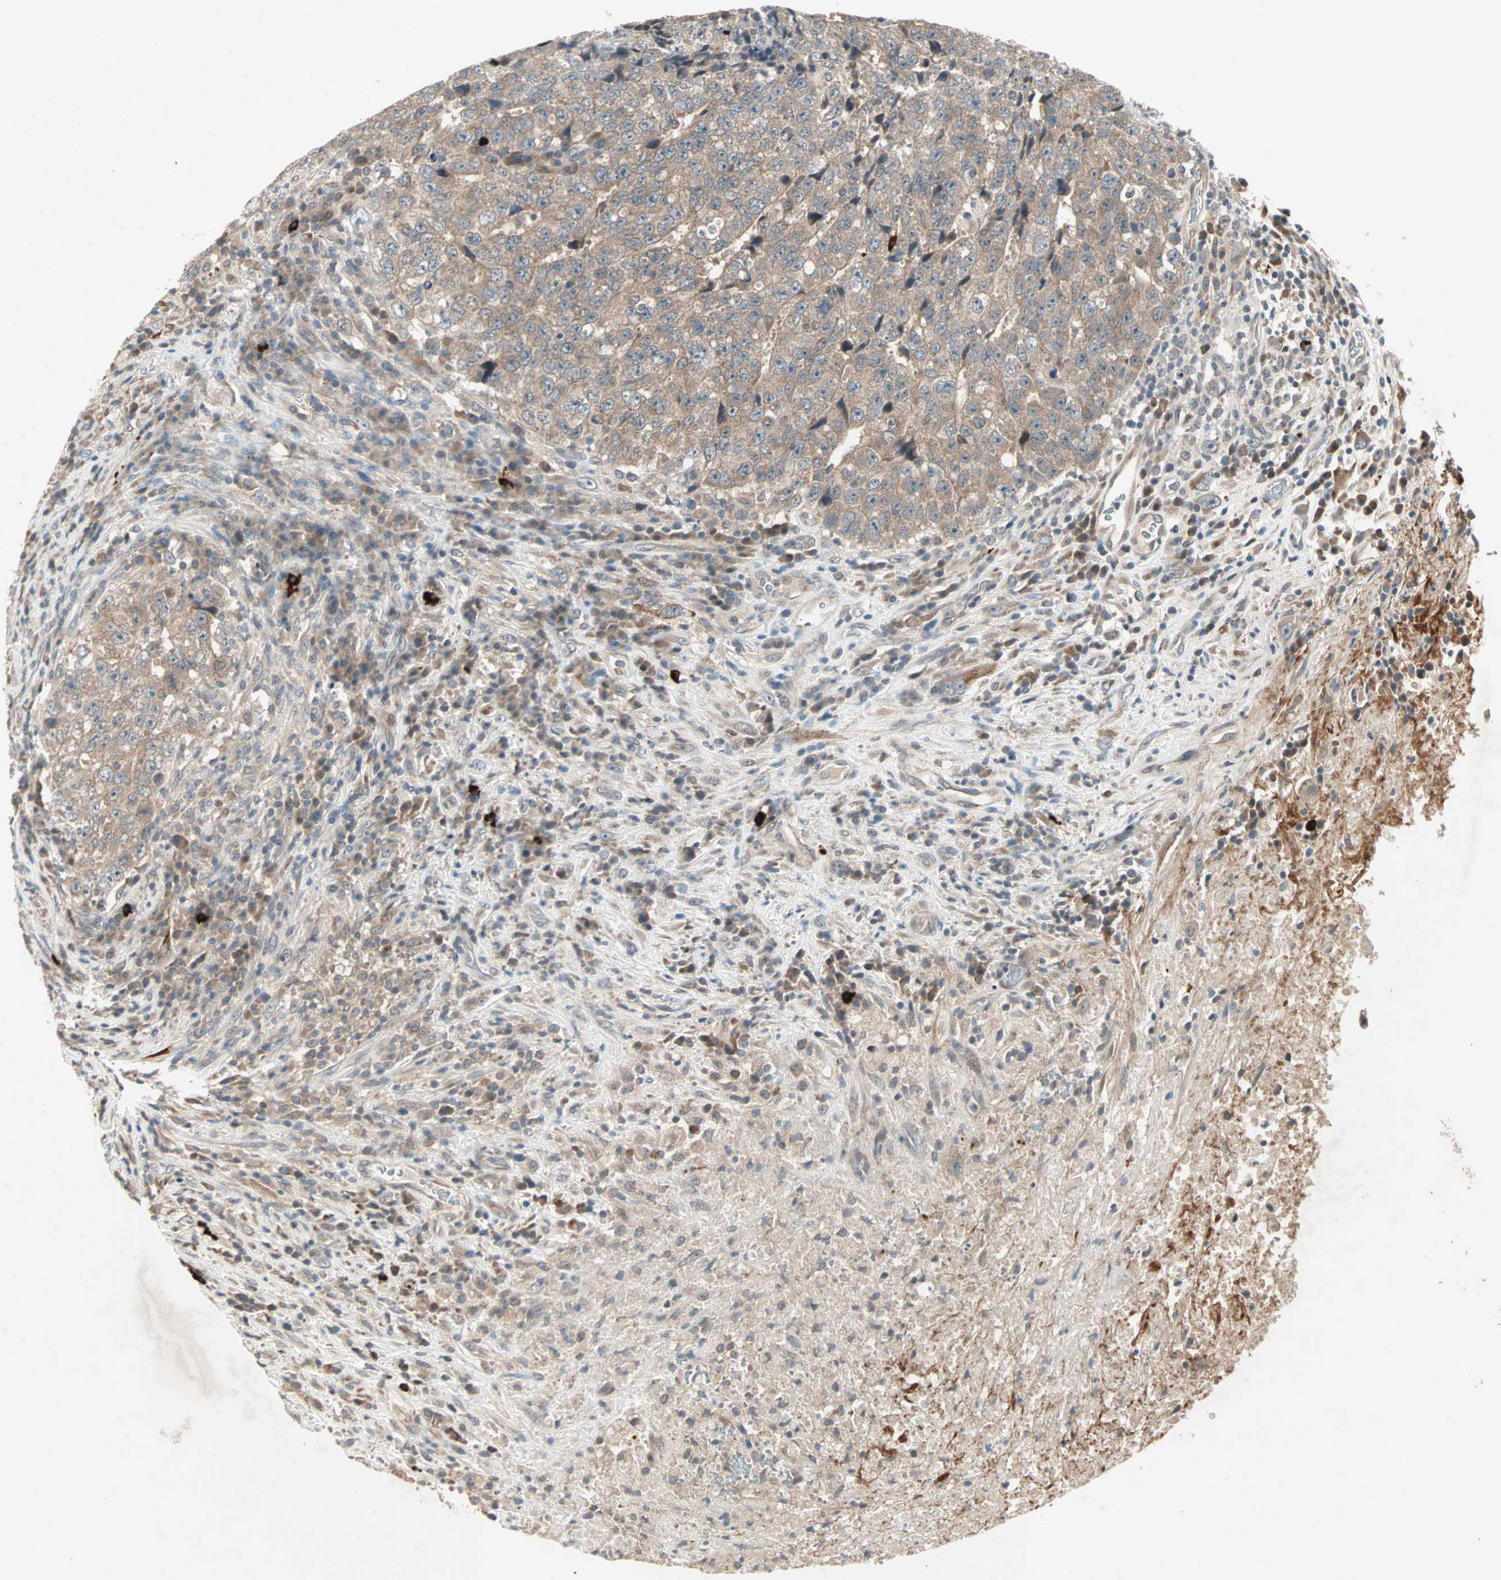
{"staining": {"intensity": "weak", "quantity": ">75%", "location": "cytoplasmic/membranous"}, "tissue": "testis cancer", "cell_type": "Tumor cells", "image_type": "cancer", "snomed": [{"axis": "morphology", "description": "Necrosis, NOS"}, {"axis": "morphology", "description": "Carcinoma, Embryonal, NOS"}, {"axis": "topography", "description": "Testis"}], "caption": "This is an image of IHC staining of testis cancer (embryonal carcinoma), which shows weak positivity in the cytoplasmic/membranous of tumor cells.", "gene": "PGBD1", "patient": {"sex": "male", "age": 19}}